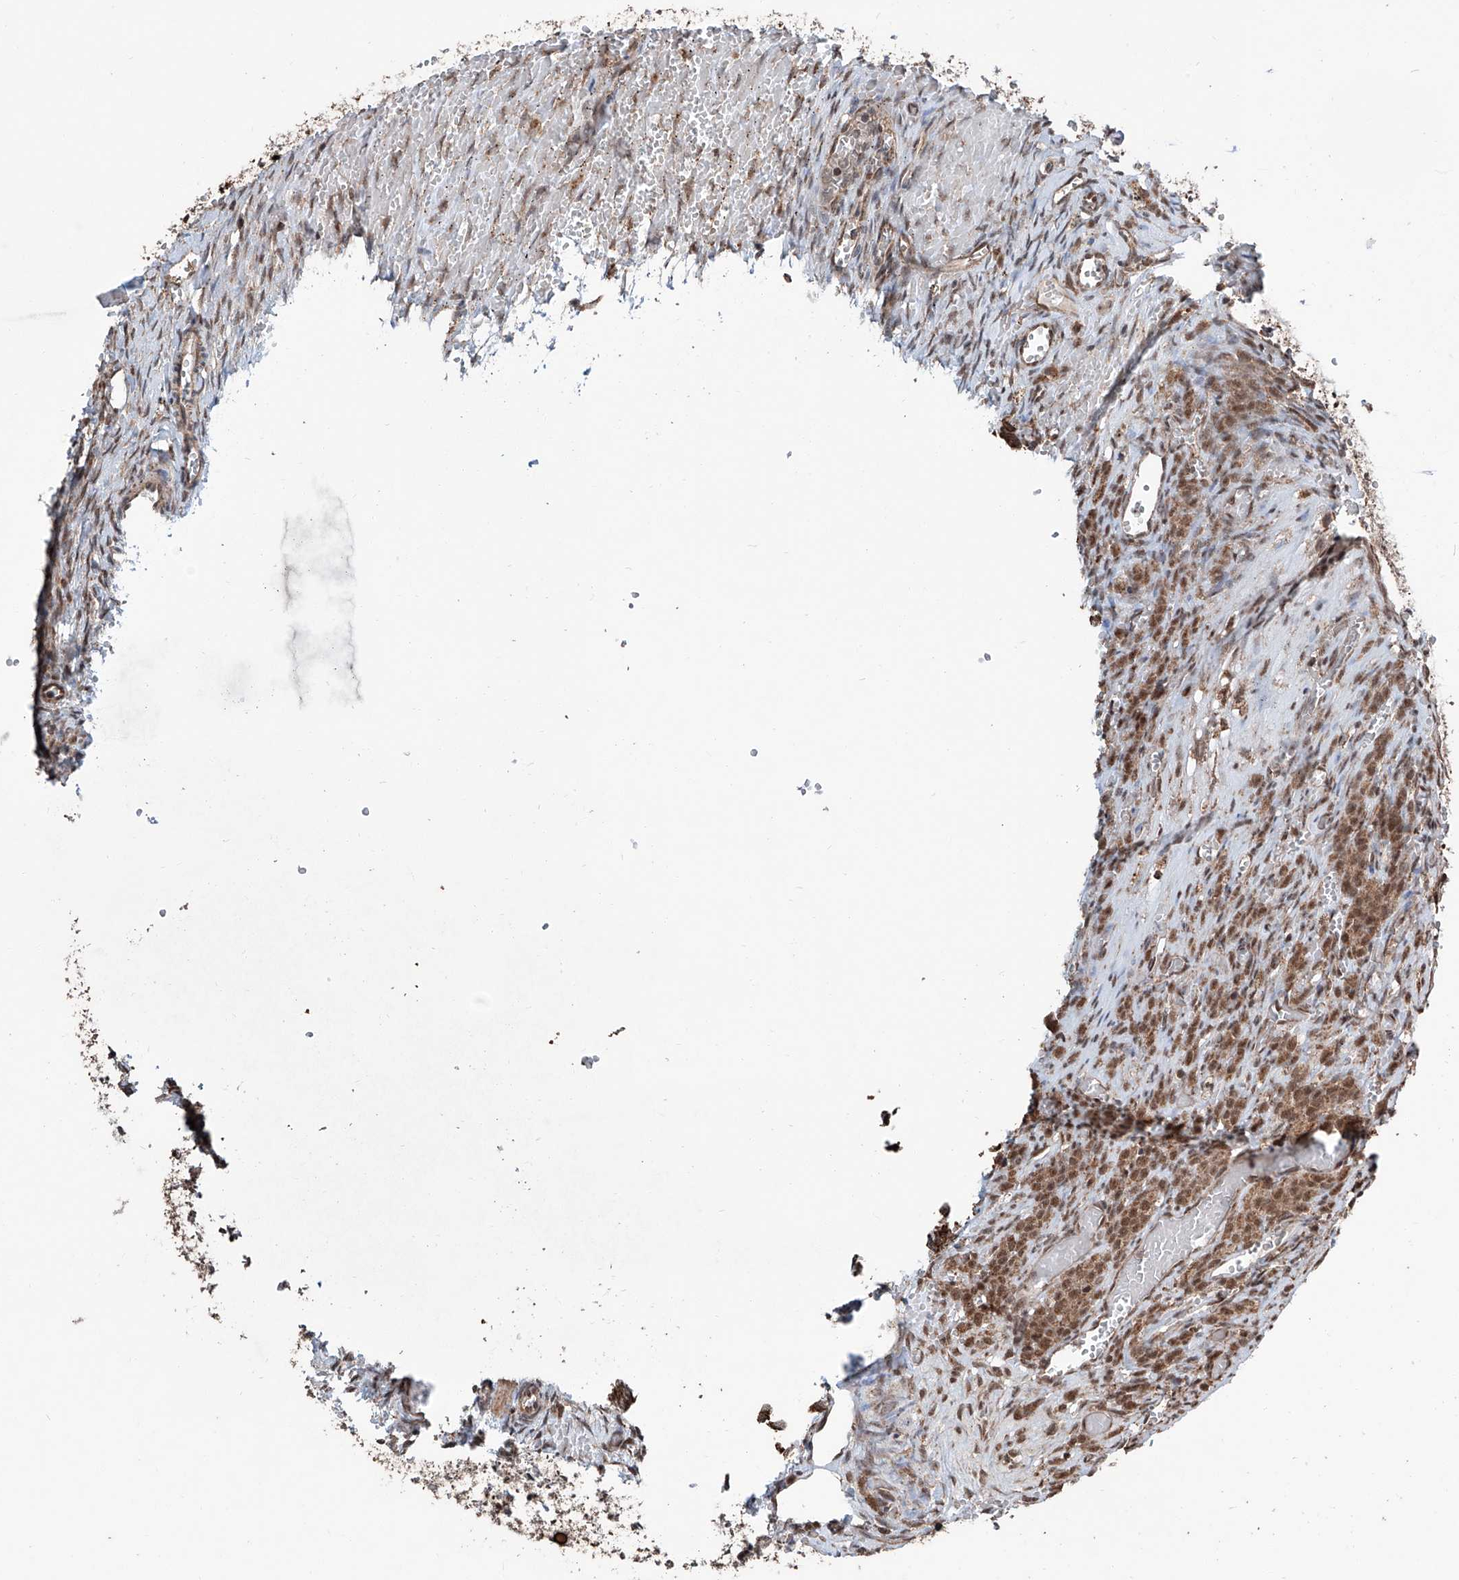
{"staining": {"intensity": "moderate", "quantity": ">75%", "location": "cytoplasmic/membranous"}, "tissue": "ovary", "cell_type": "Ovarian stroma cells", "image_type": "normal", "snomed": [{"axis": "morphology", "description": "Adenocarcinoma, NOS"}, {"axis": "topography", "description": "Endometrium"}], "caption": "Immunohistochemical staining of benign human ovary reveals >75% levels of moderate cytoplasmic/membranous protein staining in about >75% of ovarian stroma cells.", "gene": "ZNF445", "patient": {"sex": "female", "age": 32}}